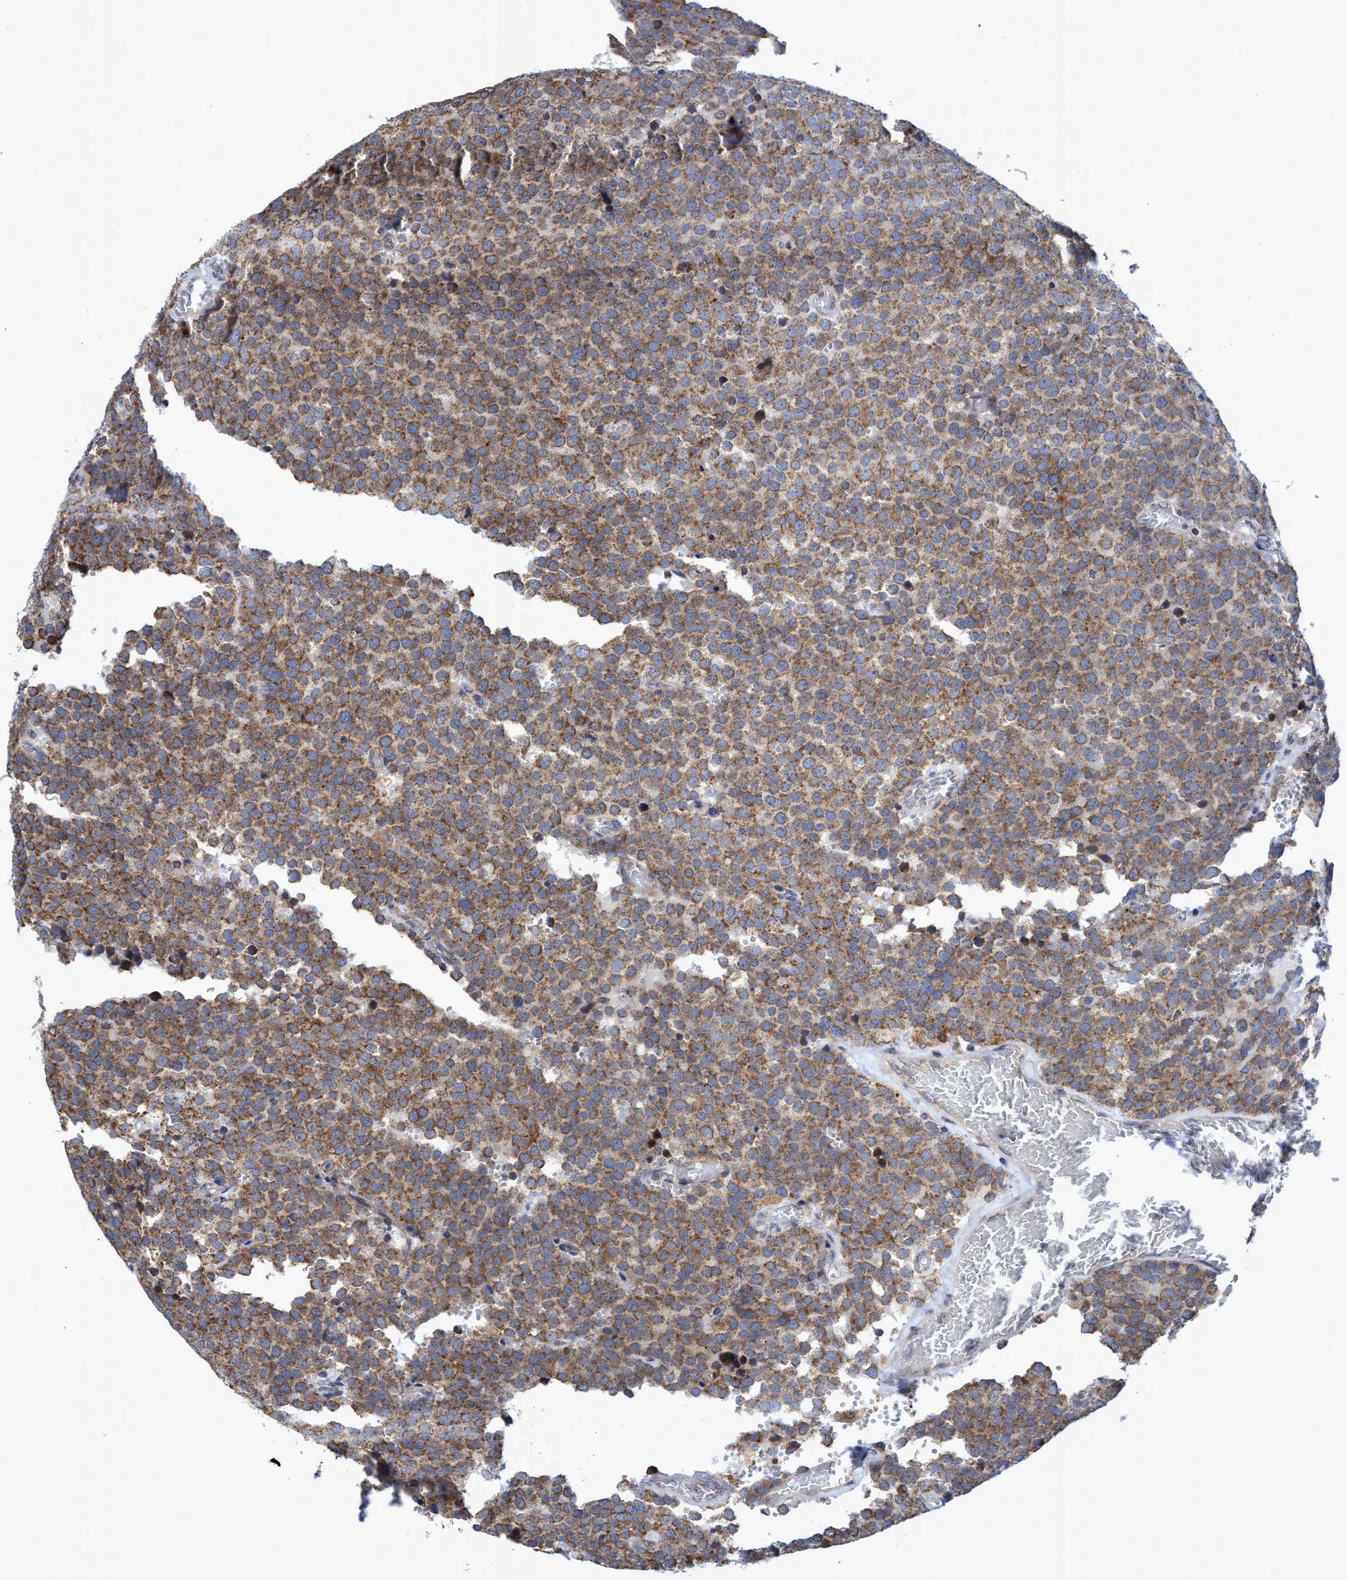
{"staining": {"intensity": "moderate", "quantity": ">75%", "location": "cytoplasmic/membranous"}, "tissue": "testis cancer", "cell_type": "Tumor cells", "image_type": "cancer", "snomed": [{"axis": "morphology", "description": "Normal tissue, NOS"}, {"axis": "morphology", "description": "Seminoma, NOS"}, {"axis": "topography", "description": "Testis"}], "caption": "Human testis cancer stained for a protein (brown) shows moderate cytoplasmic/membranous positive positivity in about >75% of tumor cells.", "gene": "NAT16", "patient": {"sex": "male", "age": 71}}